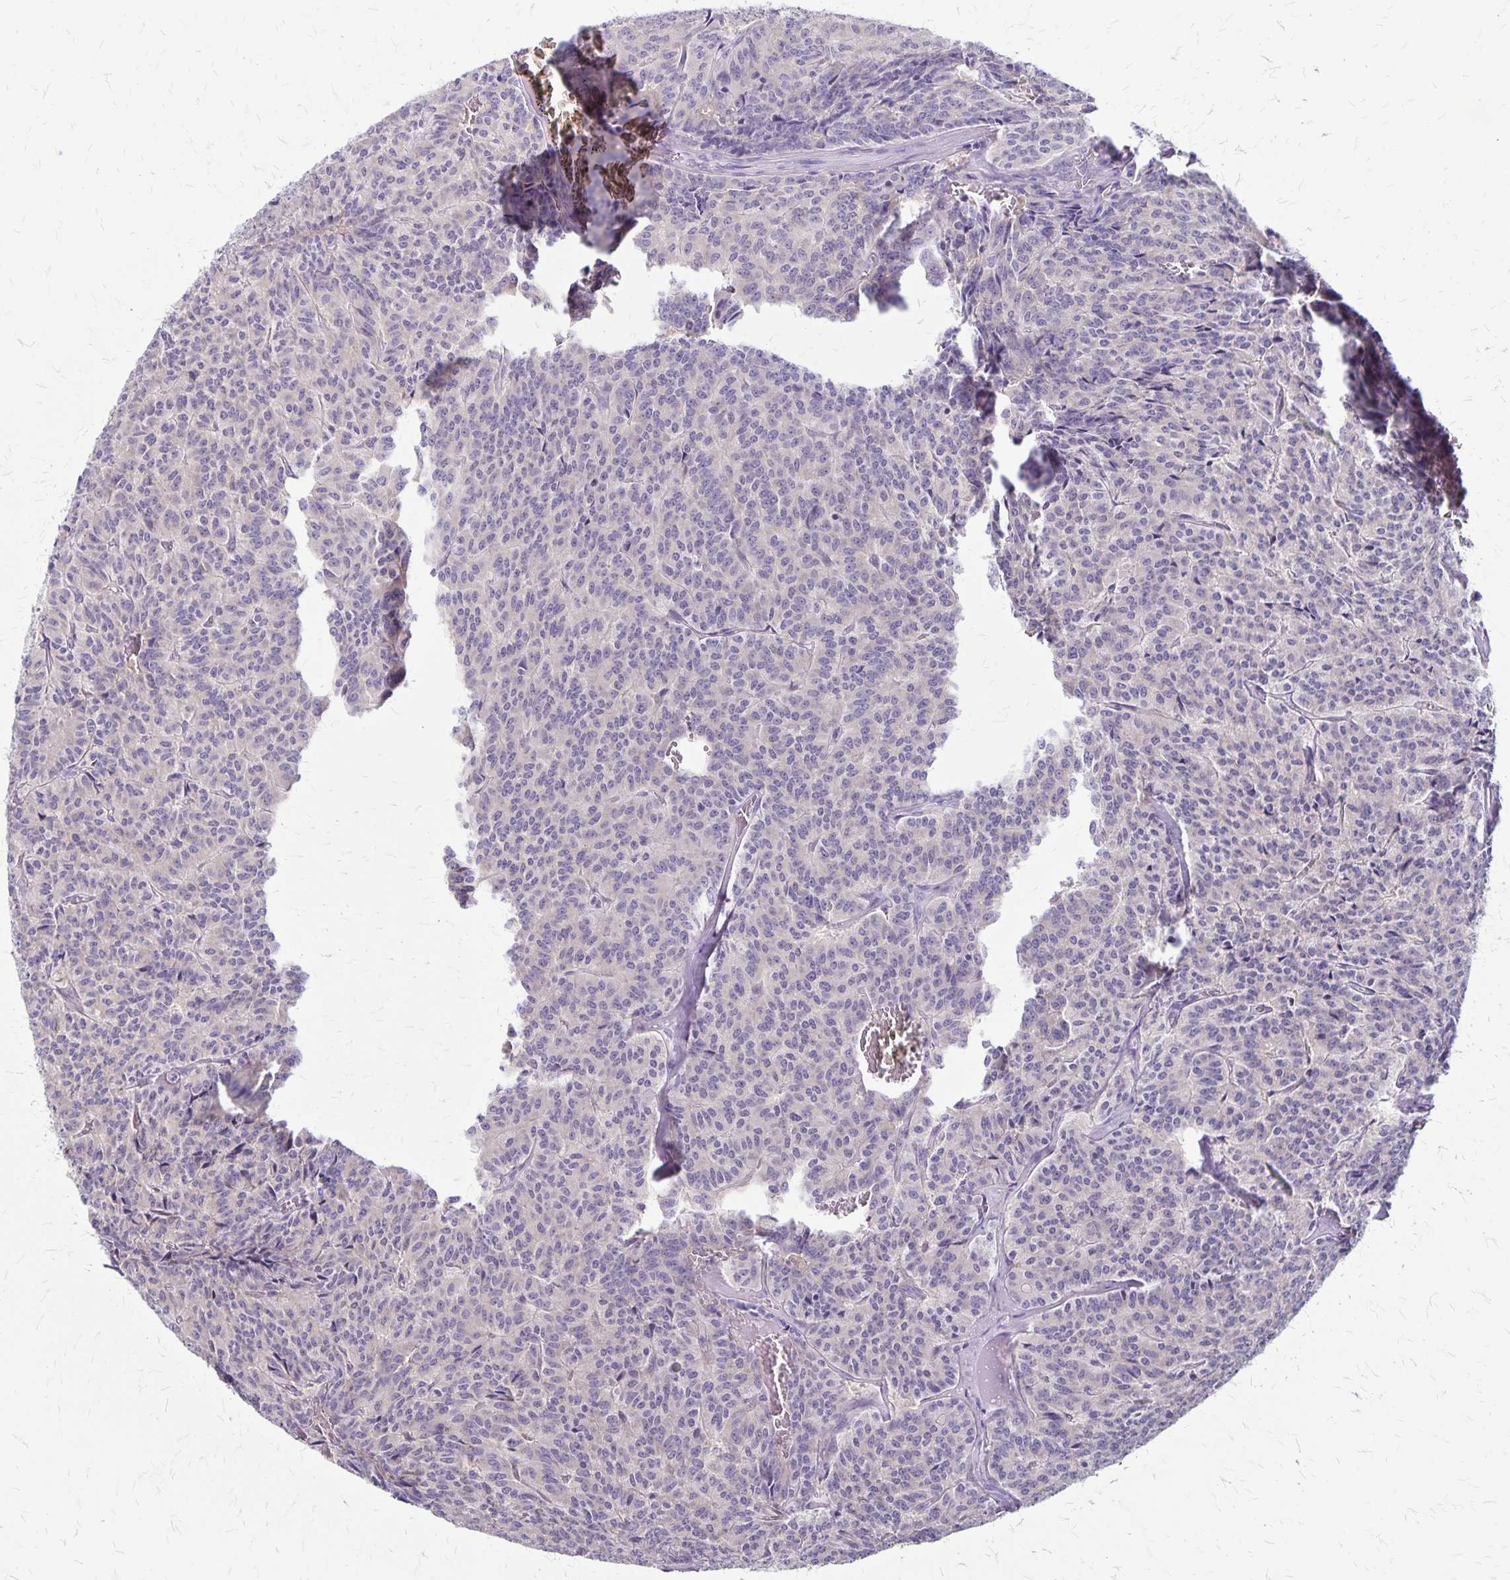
{"staining": {"intensity": "negative", "quantity": "none", "location": "none"}, "tissue": "carcinoid", "cell_type": "Tumor cells", "image_type": "cancer", "snomed": [{"axis": "morphology", "description": "Carcinoid, malignant, NOS"}, {"axis": "topography", "description": "Lung"}], "caption": "Photomicrograph shows no significant protein staining in tumor cells of carcinoid.", "gene": "PLXNB3", "patient": {"sex": "male", "age": 70}}